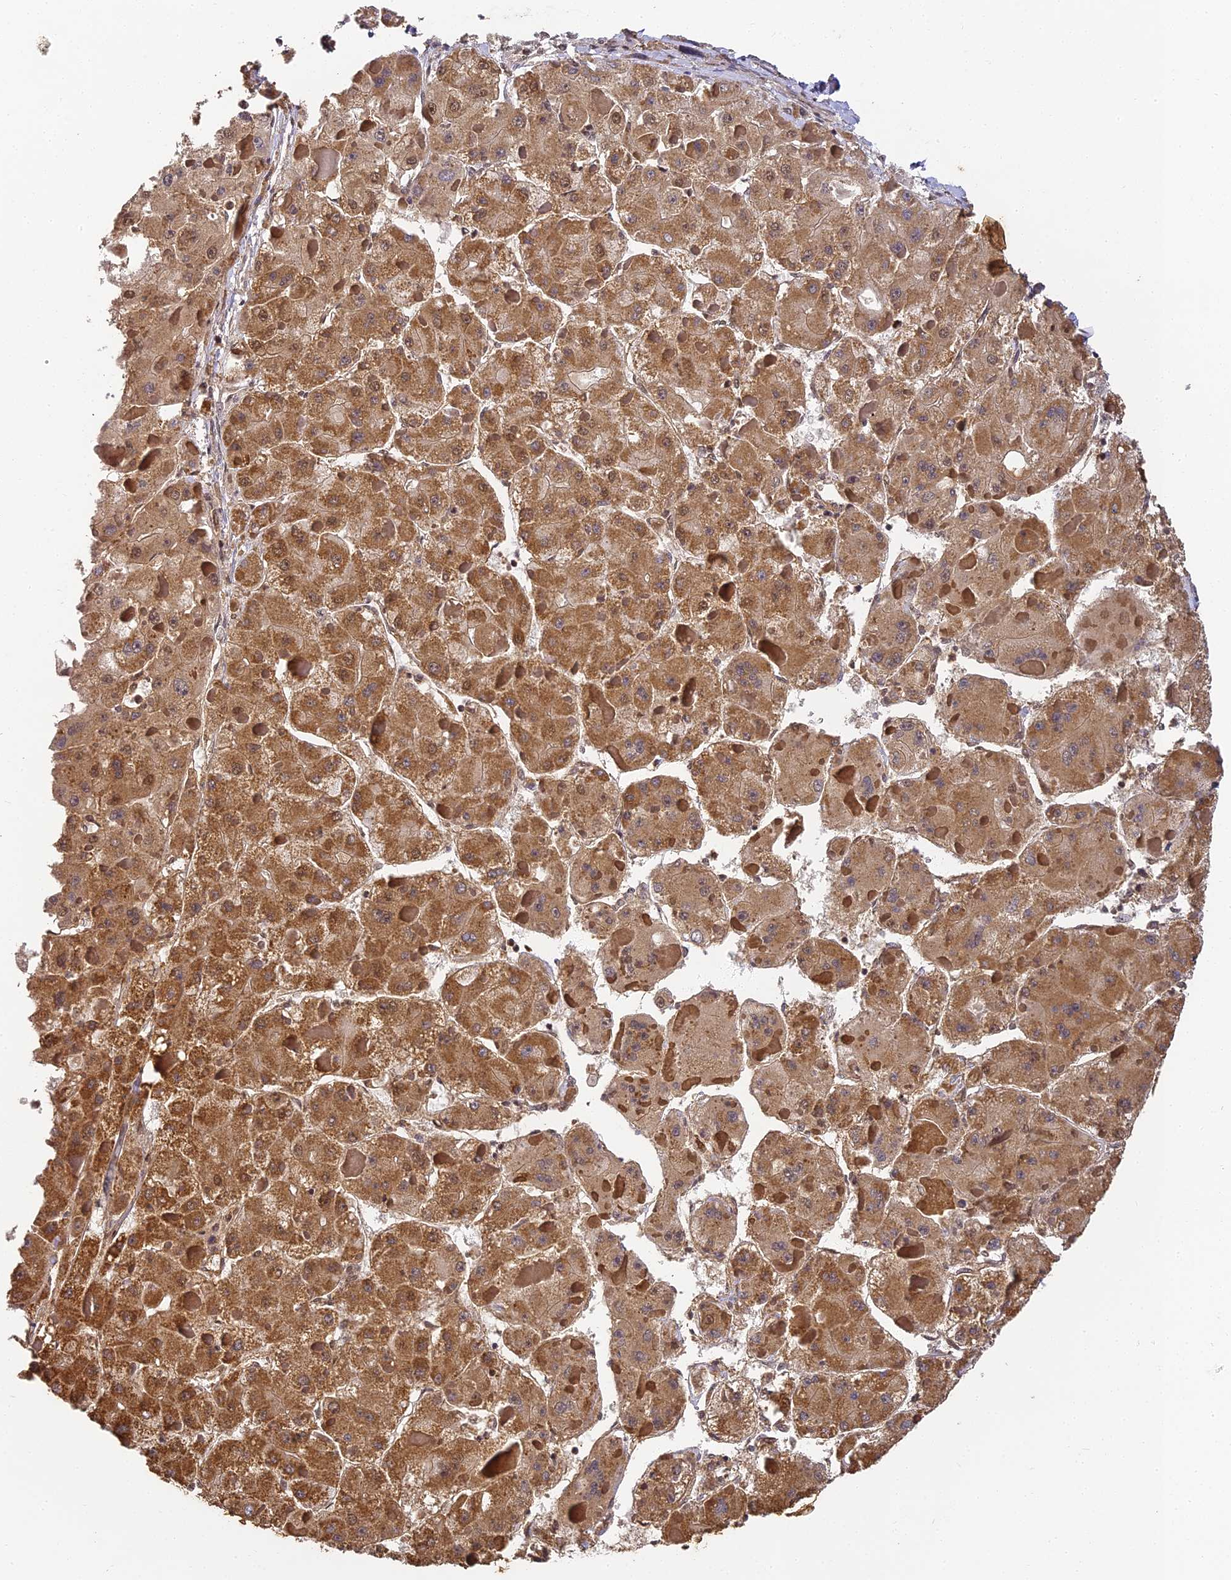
{"staining": {"intensity": "moderate", "quantity": ">75%", "location": "cytoplasmic/membranous"}, "tissue": "liver cancer", "cell_type": "Tumor cells", "image_type": "cancer", "snomed": [{"axis": "morphology", "description": "Carcinoma, Hepatocellular, NOS"}, {"axis": "topography", "description": "Liver"}], "caption": "Liver cancer was stained to show a protein in brown. There is medium levels of moderate cytoplasmic/membranous staining in about >75% of tumor cells.", "gene": "ZNF443", "patient": {"sex": "female", "age": 73}}